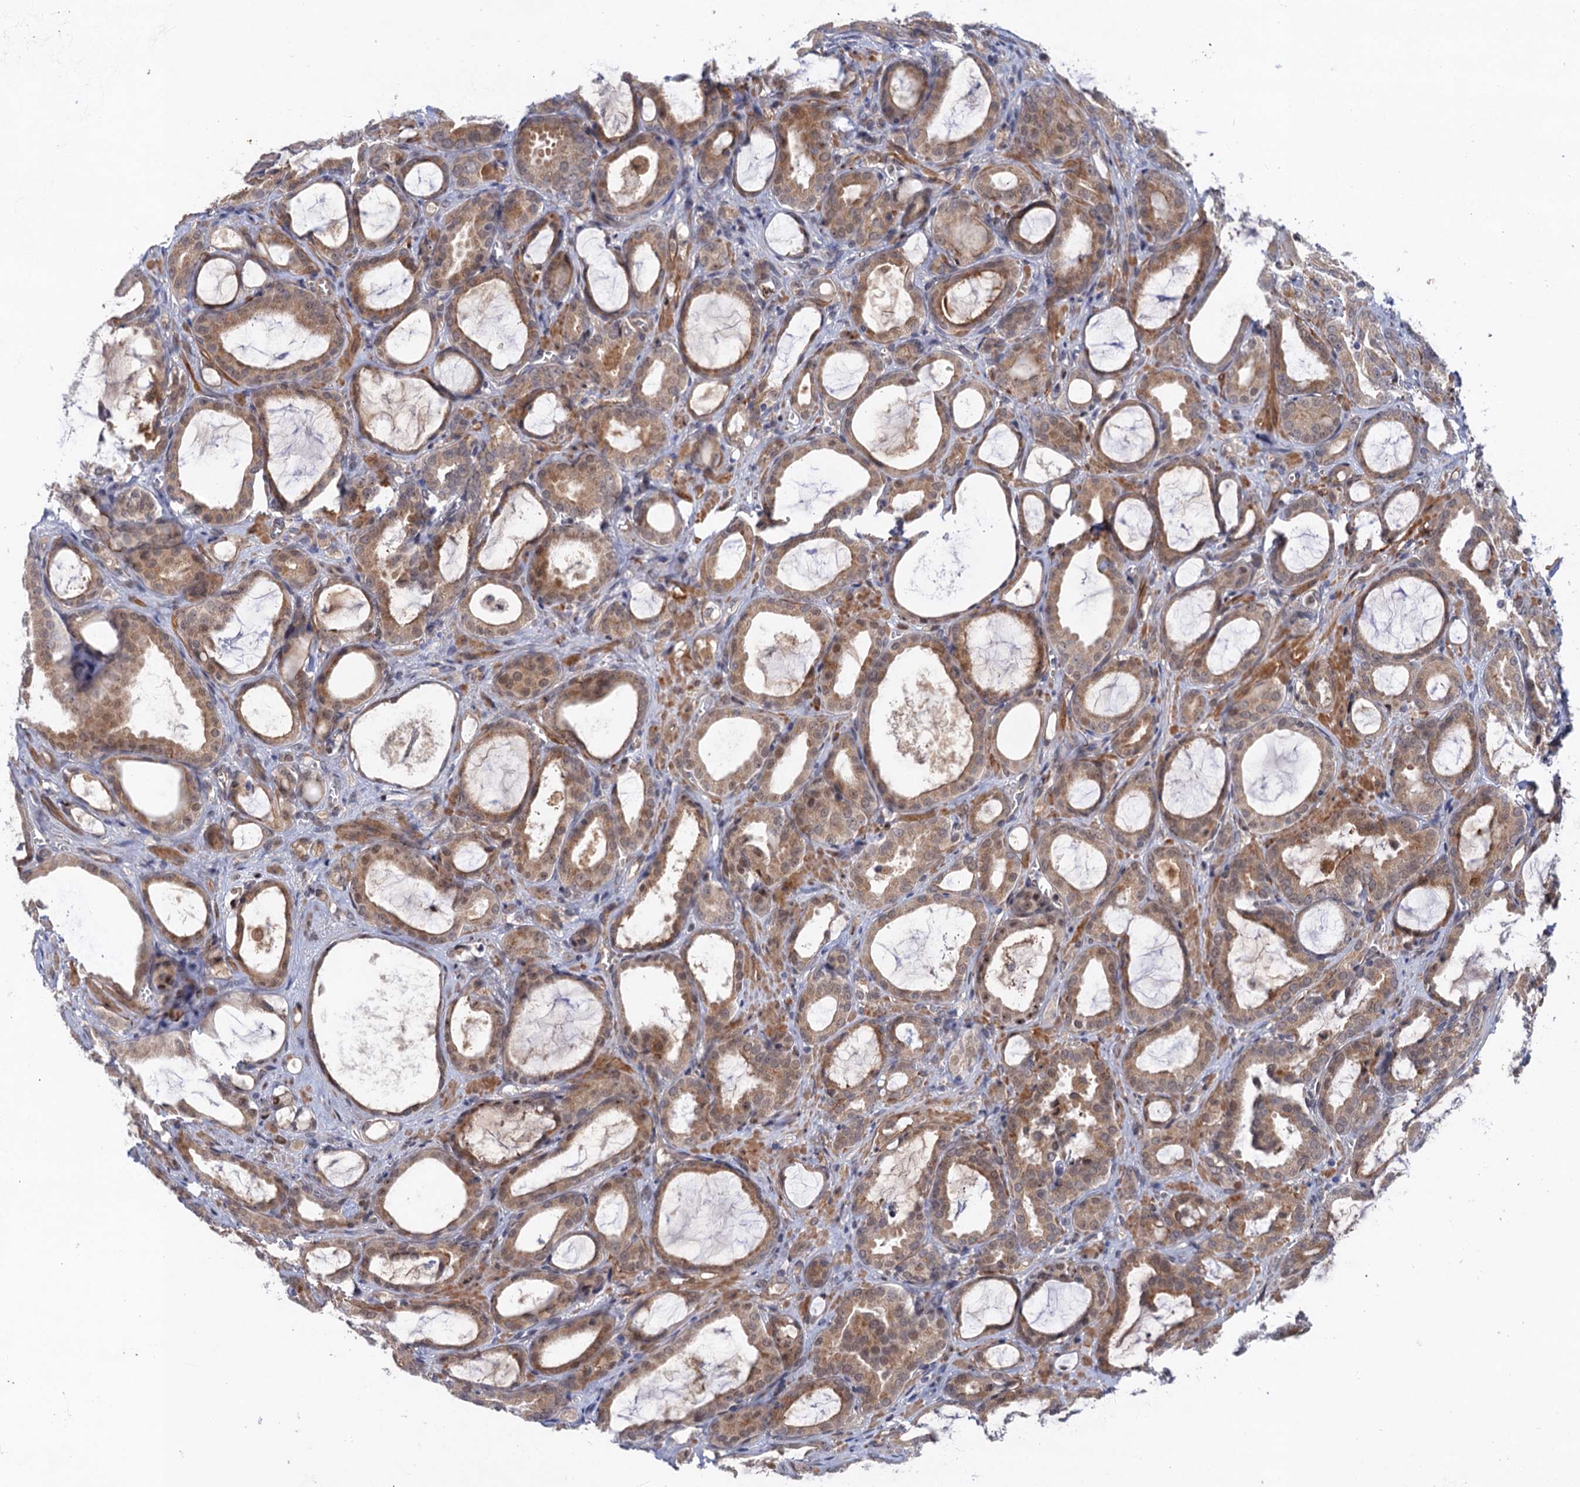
{"staining": {"intensity": "moderate", "quantity": ">75%", "location": "cytoplasmic/membranous"}, "tissue": "prostate cancer", "cell_type": "Tumor cells", "image_type": "cancer", "snomed": [{"axis": "morphology", "description": "Adenocarcinoma, High grade"}, {"axis": "topography", "description": "Prostate"}], "caption": "Human prostate high-grade adenocarcinoma stained with a brown dye exhibits moderate cytoplasmic/membranous positive expression in approximately >75% of tumor cells.", "gene": "NEK8", "patient": {"sex": "male", "age": 72}}